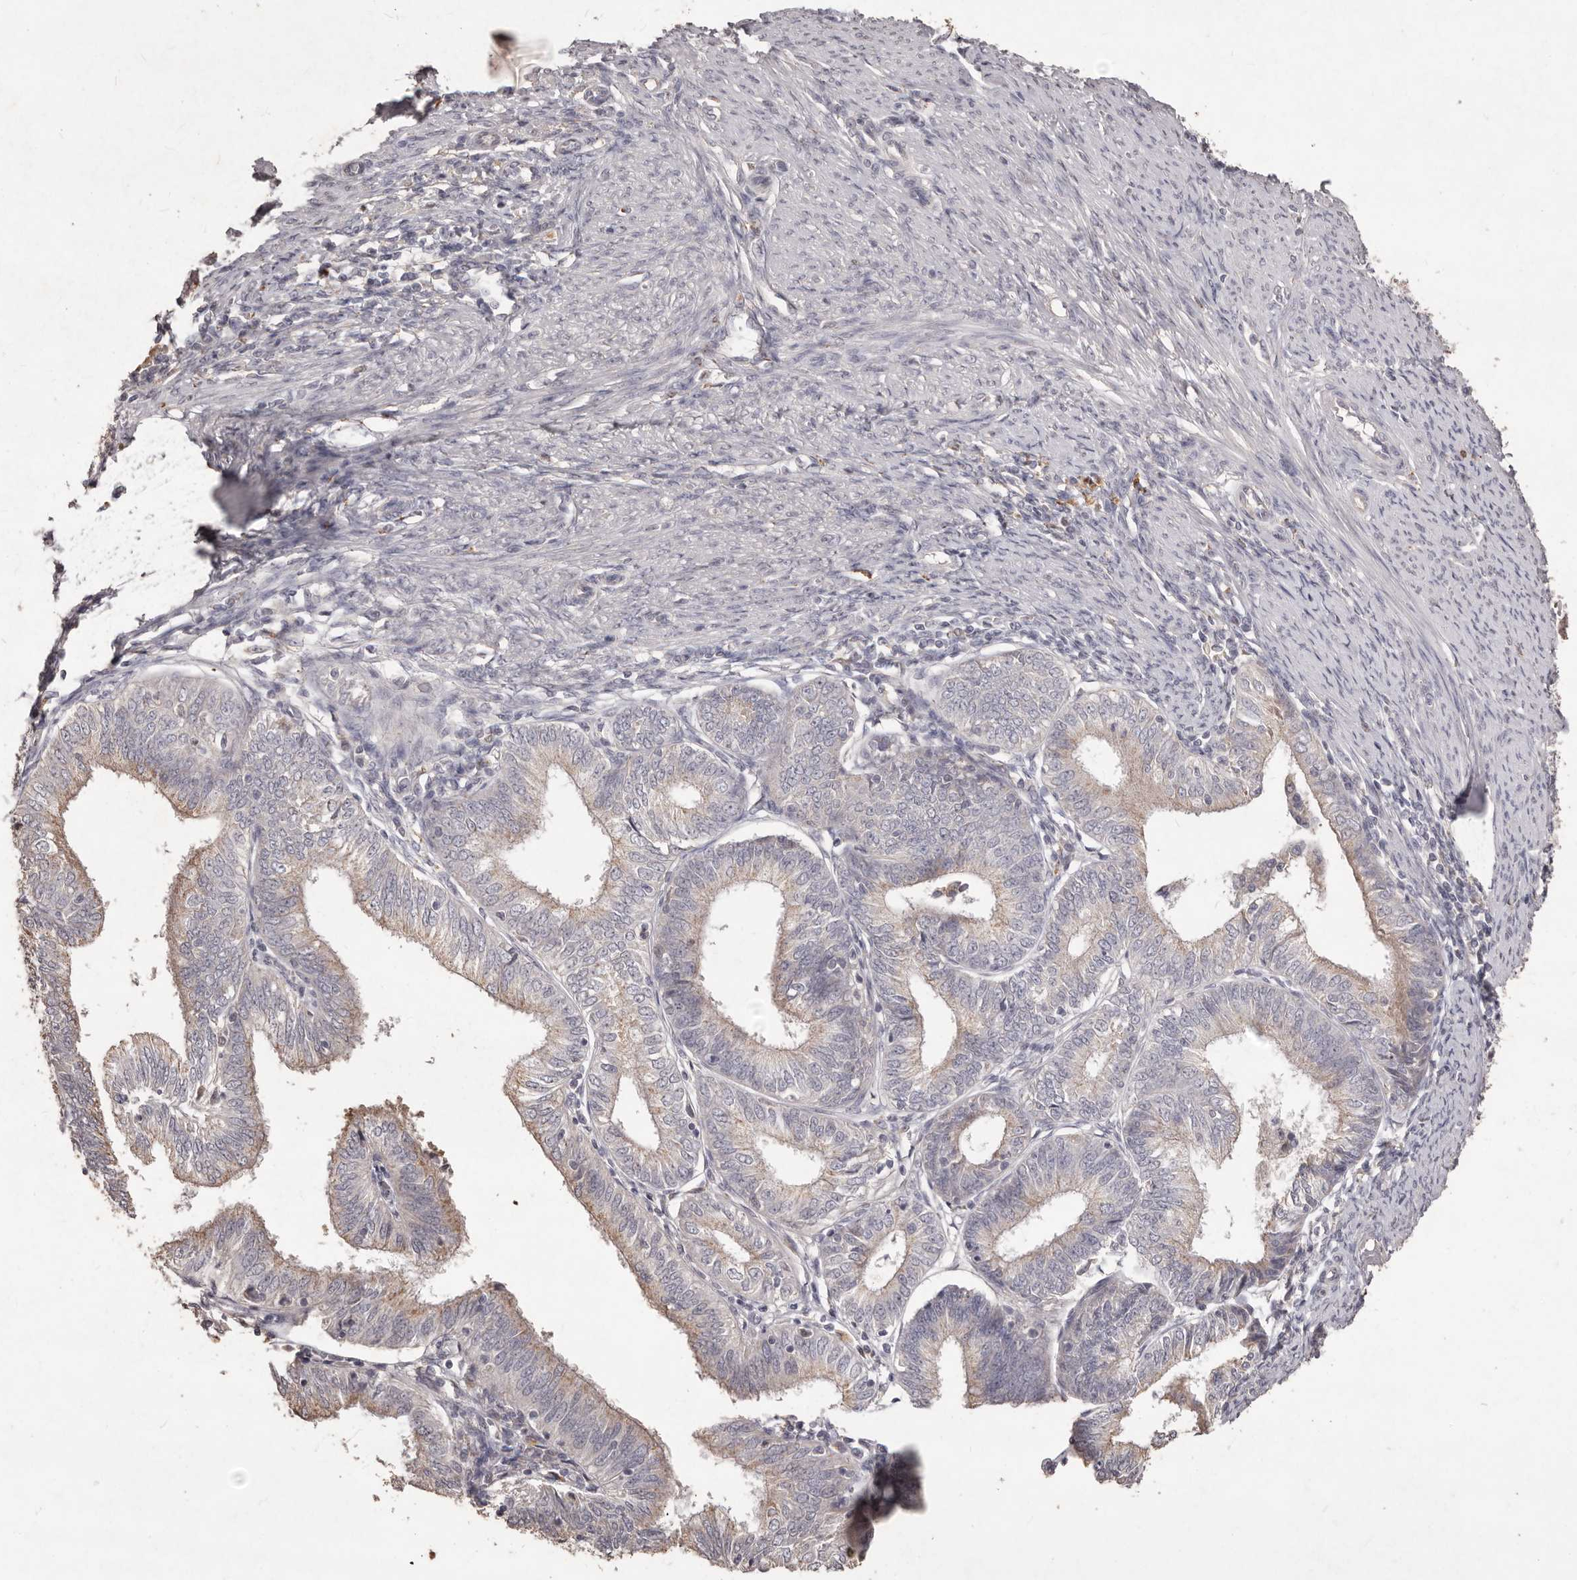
{"staining": {"intensity": "weak", "quantity": "25%-75%", "location": "cytoplasmic/membranous"}, "tissue": "endometrial cancer", "cell_type": "Tumor cells", "image_type": "cancer", "snomed": [{"axis": "morphology", "description": "Adenocarcinoma, NOS"}, {"axis": "topography", "description": "Endometrium"}], "caption": "High-magnification brightfield microscopy of endometrial adenocarcinoma stained with DAB (3,3'-diaminobenzidine) (brown) and counterstained with hematoxylin (blue). tumor cells exhibit weak cytoplasmic/membranous staining is present in about25%-75% of cells.", "gene": "PRSS27", "patient": {"sex": "female", "age": 51}}